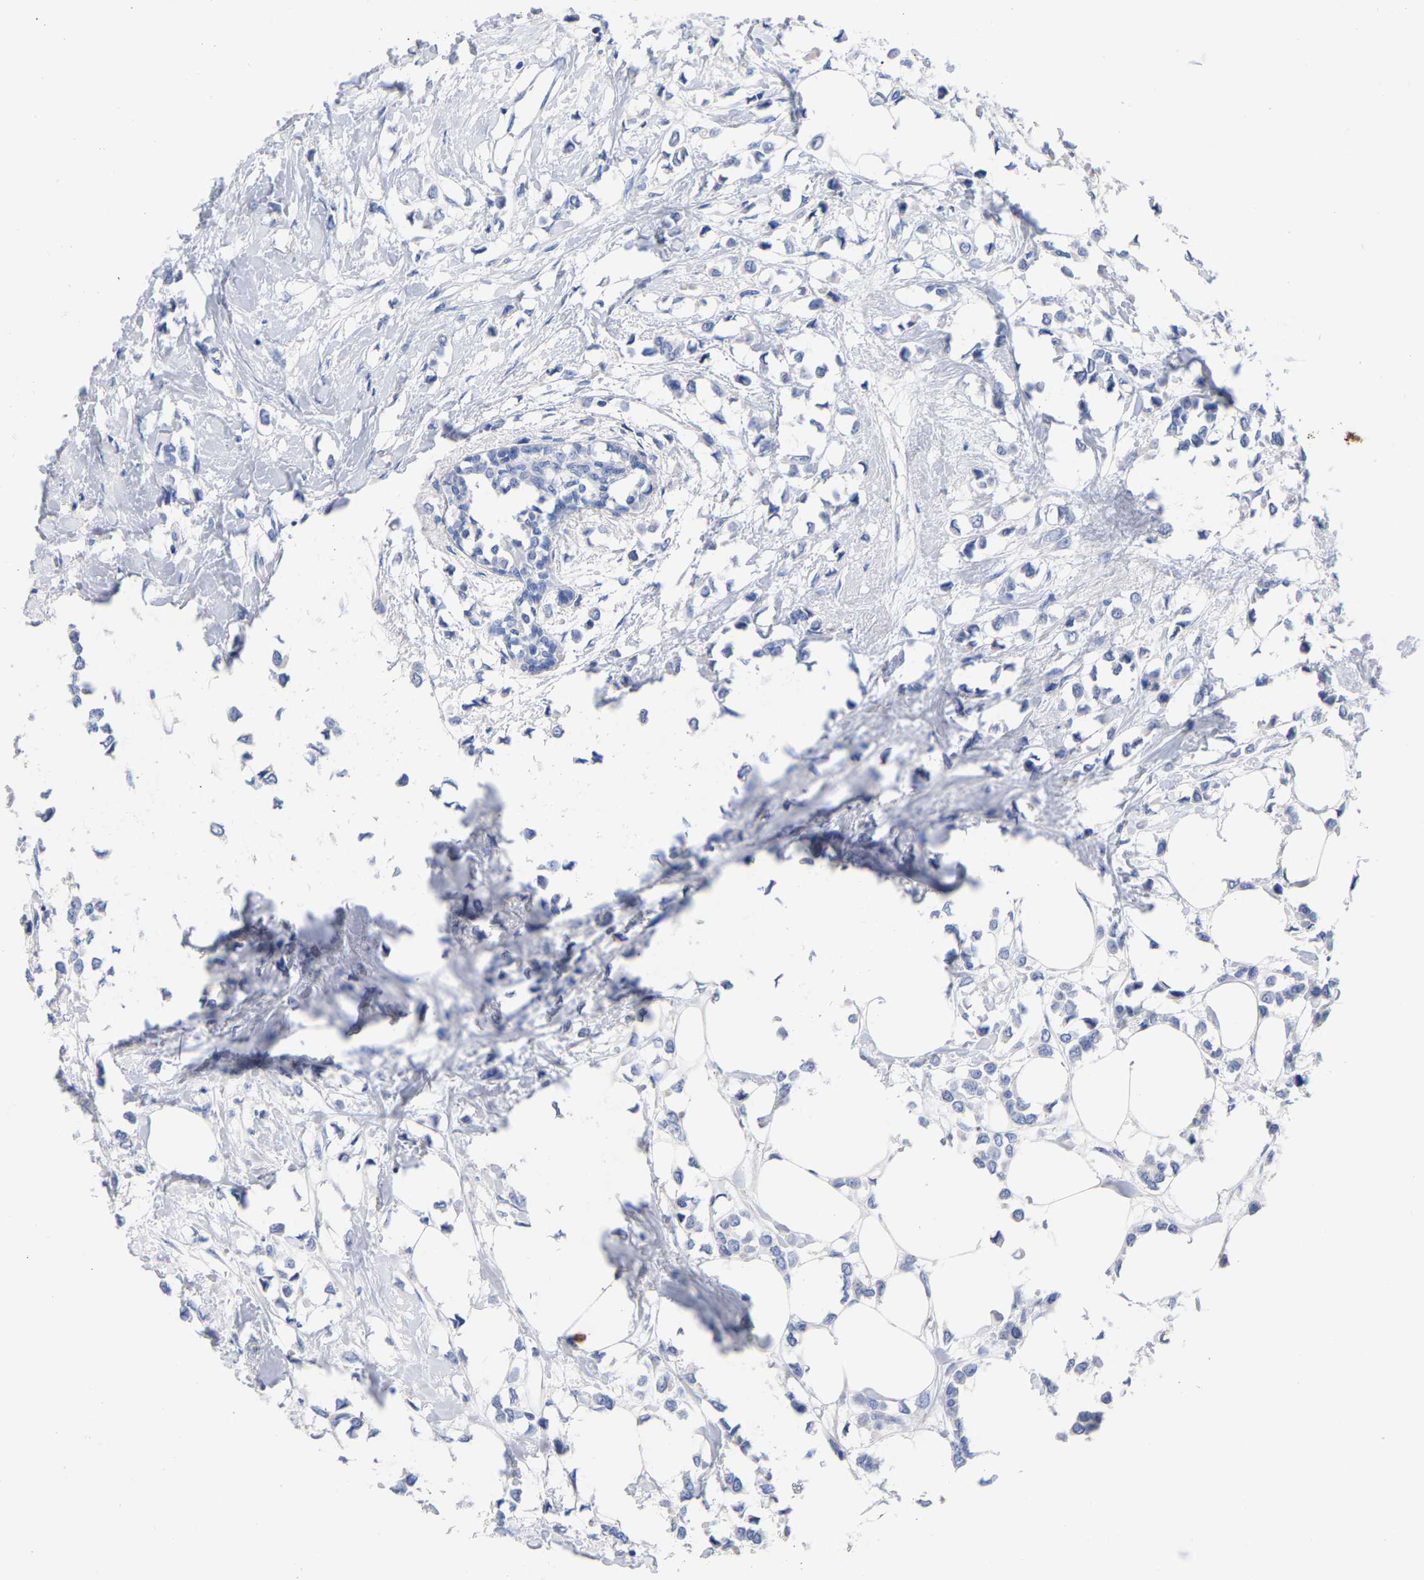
{"staining": {"intensity": "negative", "quantity": "none", "location": "none"}, "tissue": "breast cancer", "cell_type": "Tumor cells", "image_type": "cancer", "snomed": [{"axis": "morphology", "description": "Lobular carcinoma"}, {"axis": "topography", "description": "Breast"}], "caption": "Tumor cells are negative for brown protein staining in breast cancer. (Immunohistochemistry, brightfield microscopy, high magnification).", "gene": "HAPLN1", "patient": {"sex": "female", "age": 51}}